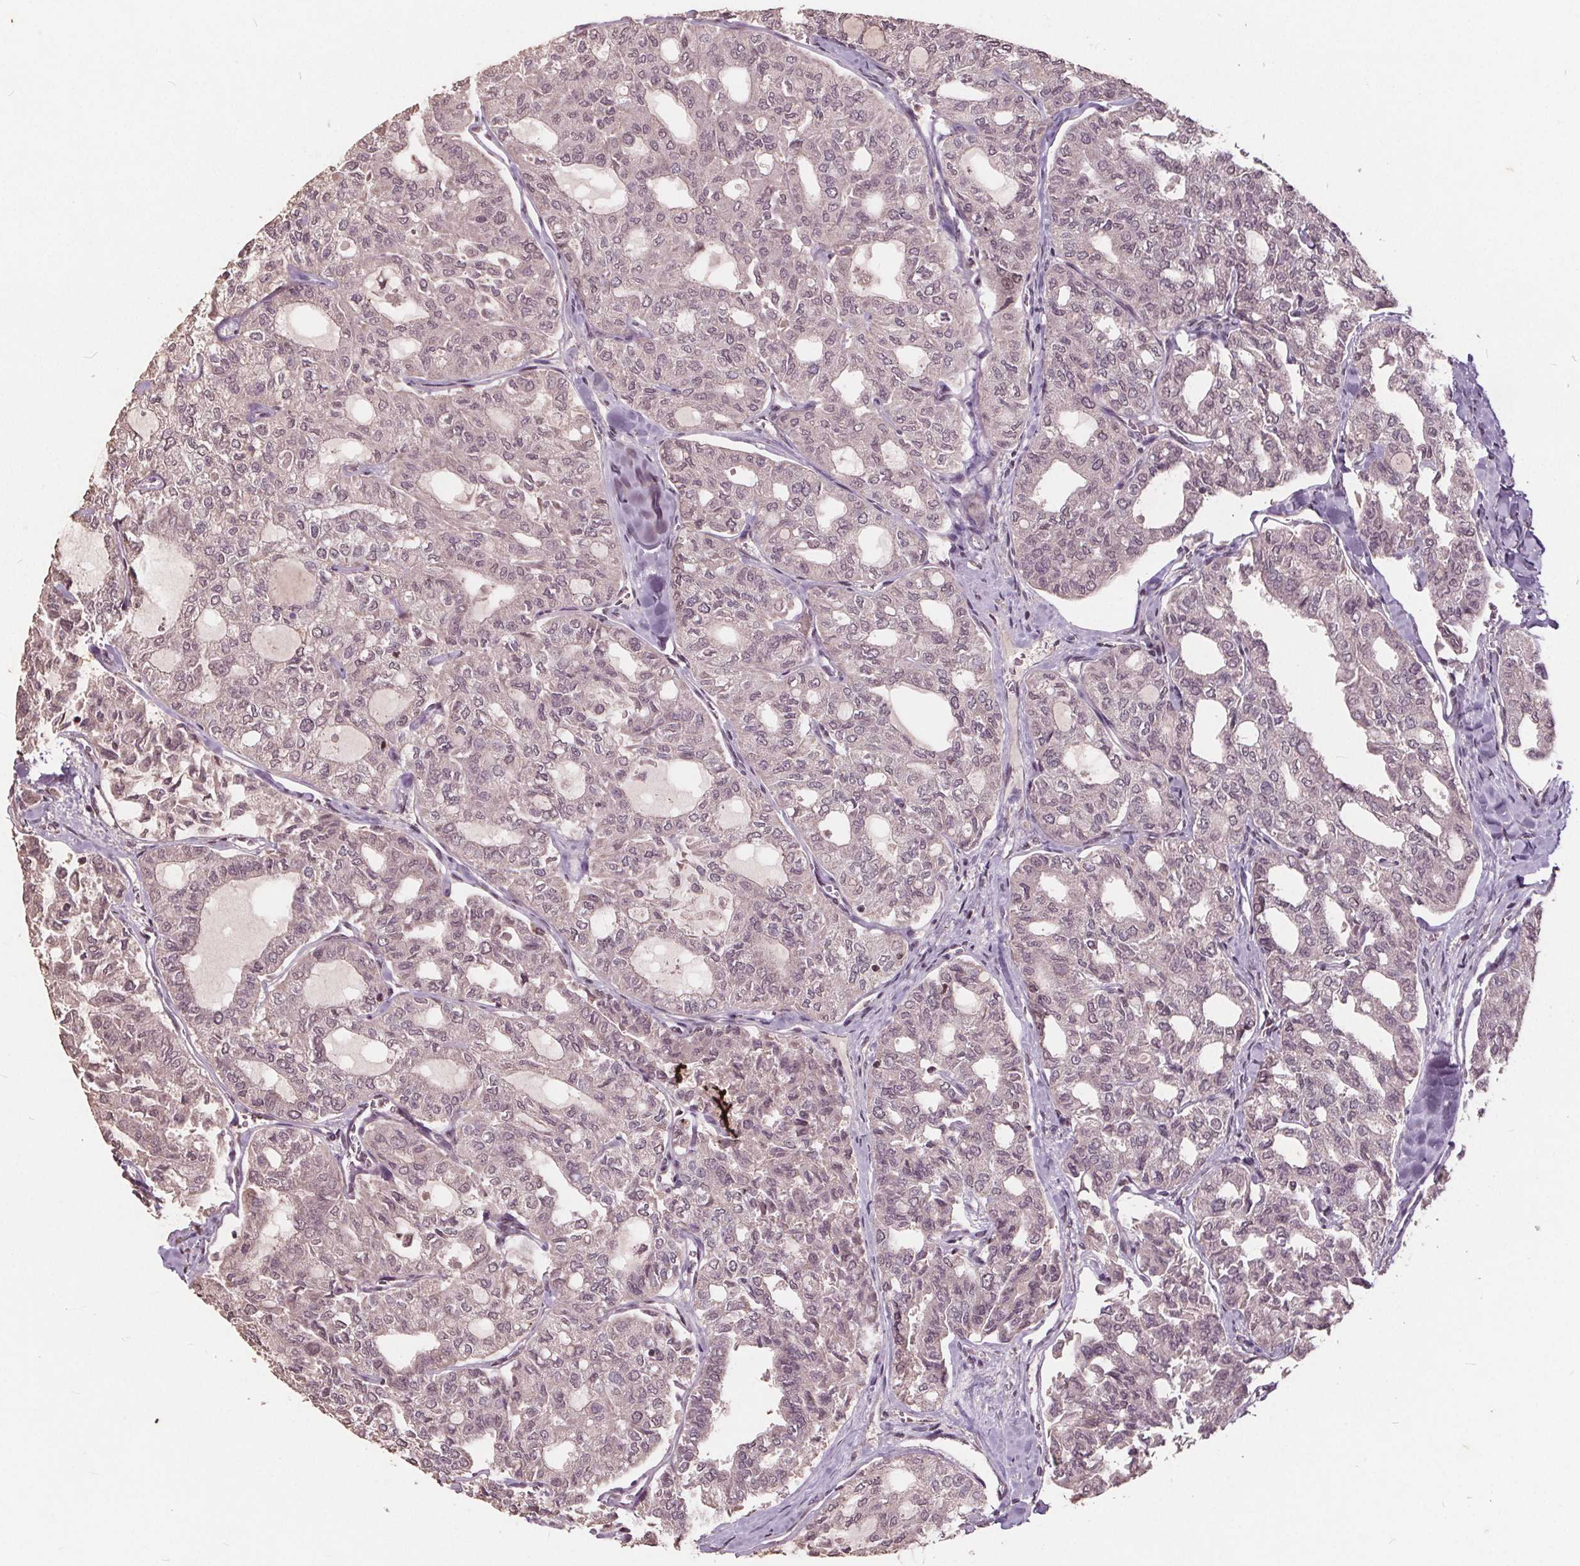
{"staining": {"intensity": "negative", "quantity": "none", "location": "none"}, "tissue": "thyroid cancer", "cell_type": "Tumor cells", "image_type": "cancer", "snomed": [{"axis": "morphology", "description": "Follicular adenoma carcinoma, NOS"}, {"axis": "topography", "description": "Thyroid gland"}], "caption": "This micrograph is of thyroid cancer (follicular adenoma carcinoma) stained with immunohistochemistry to label a protein in brown with the nuclei are counter-stained blue. There is no staining in tumor cells. Nuclei are stained in blue.", "gene": "DNMT3B", "patient": {"sex": "male", "age": 75}}